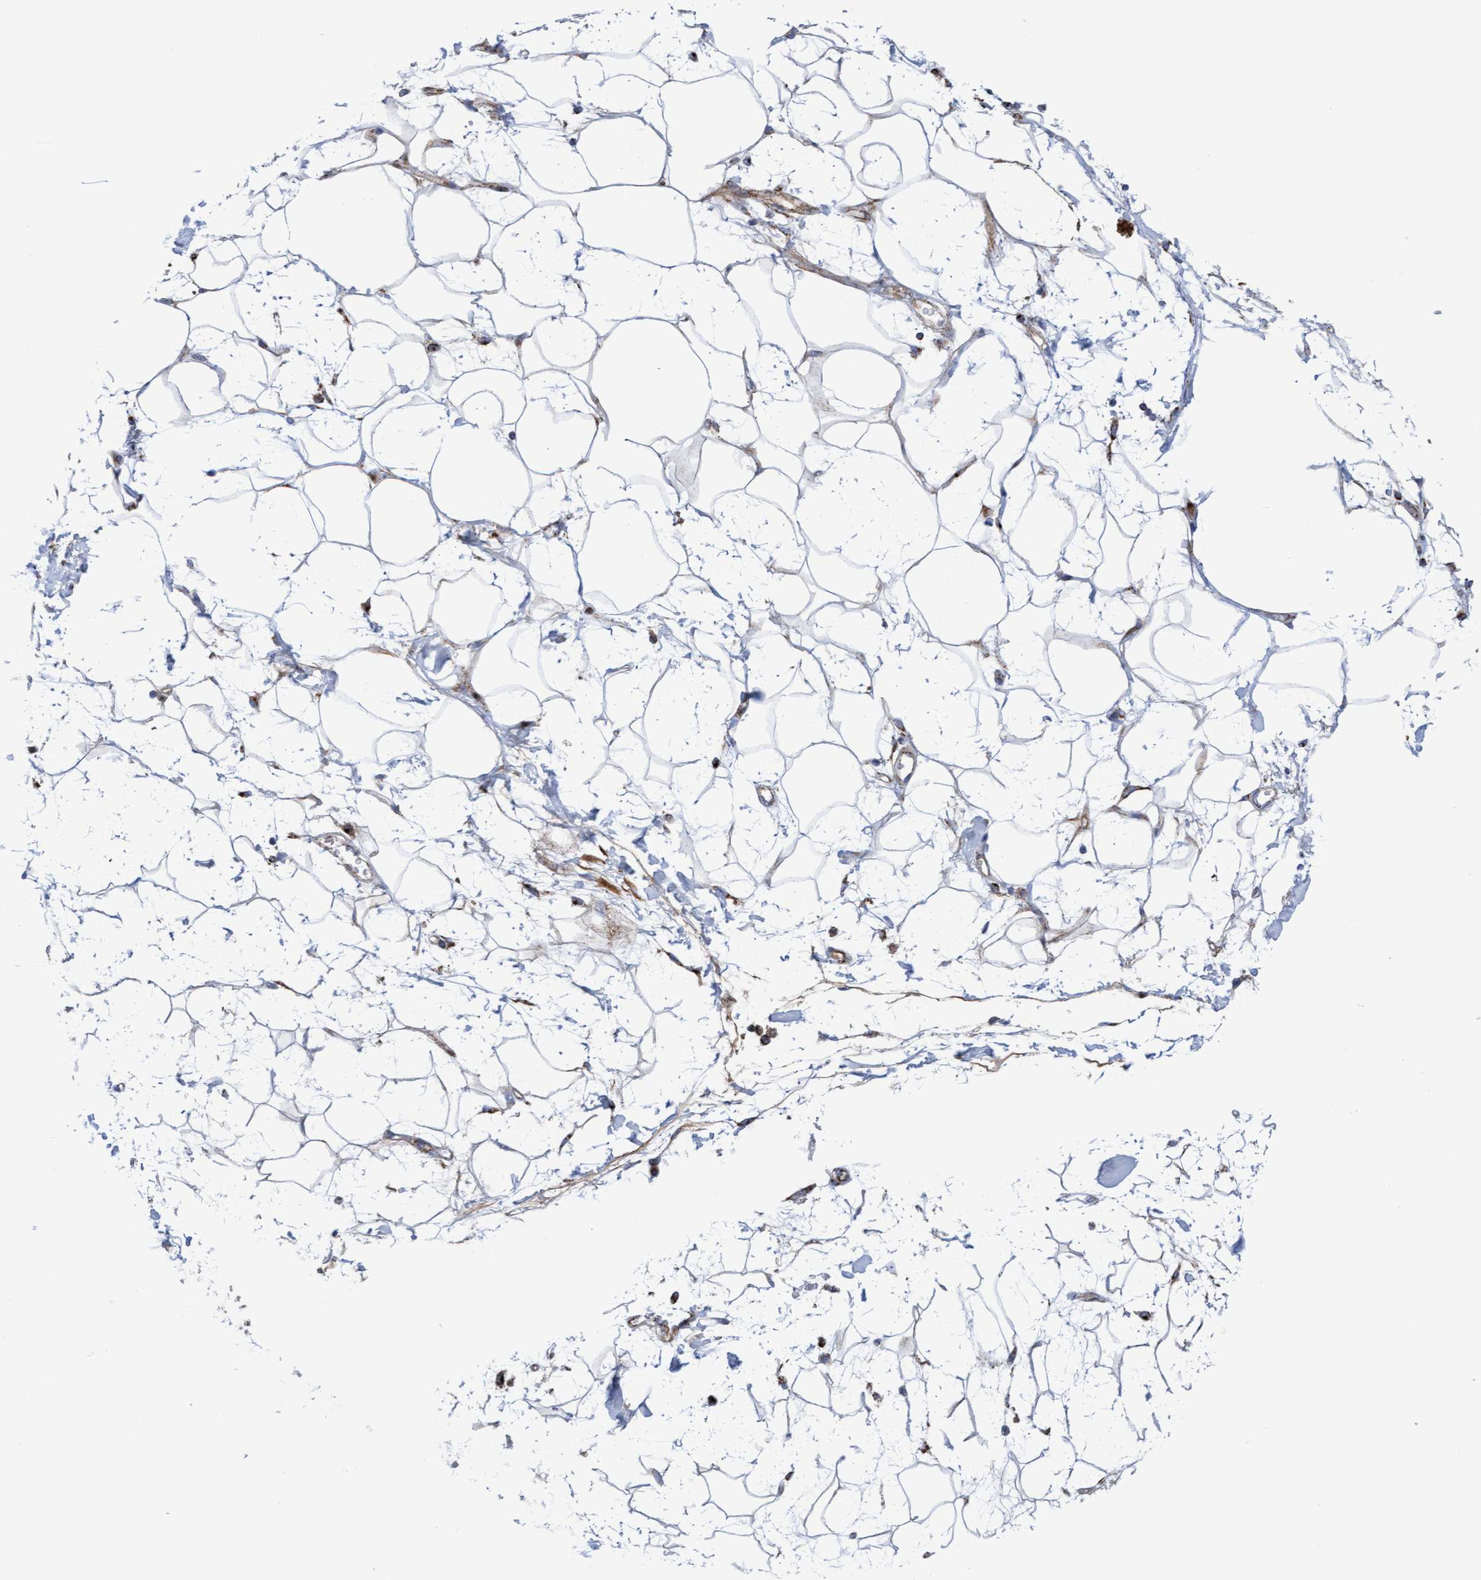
{"staining": {"intensity": "negative", "quantity": "none", "location": "none"}, "tissue": "adipose tissue", "cell_type": "Adipocytes", "image_type": "normal", "snomed": [{"axis": "morphology", "description": "Normal tissue, NOS"}, {"axis": "morphology", "description": "Adenocarcinoma, NOS"}, {"axis": "topography", "description": "Duodenum"}, {"axis": "topography", "description": "Peripheral nerve tissue"}], "caption": "The image exhibits no significant expression in adipocytes of adipose tissue.", "gene": "GGTA1", "patient": {"sex": "female", "age": 60}}